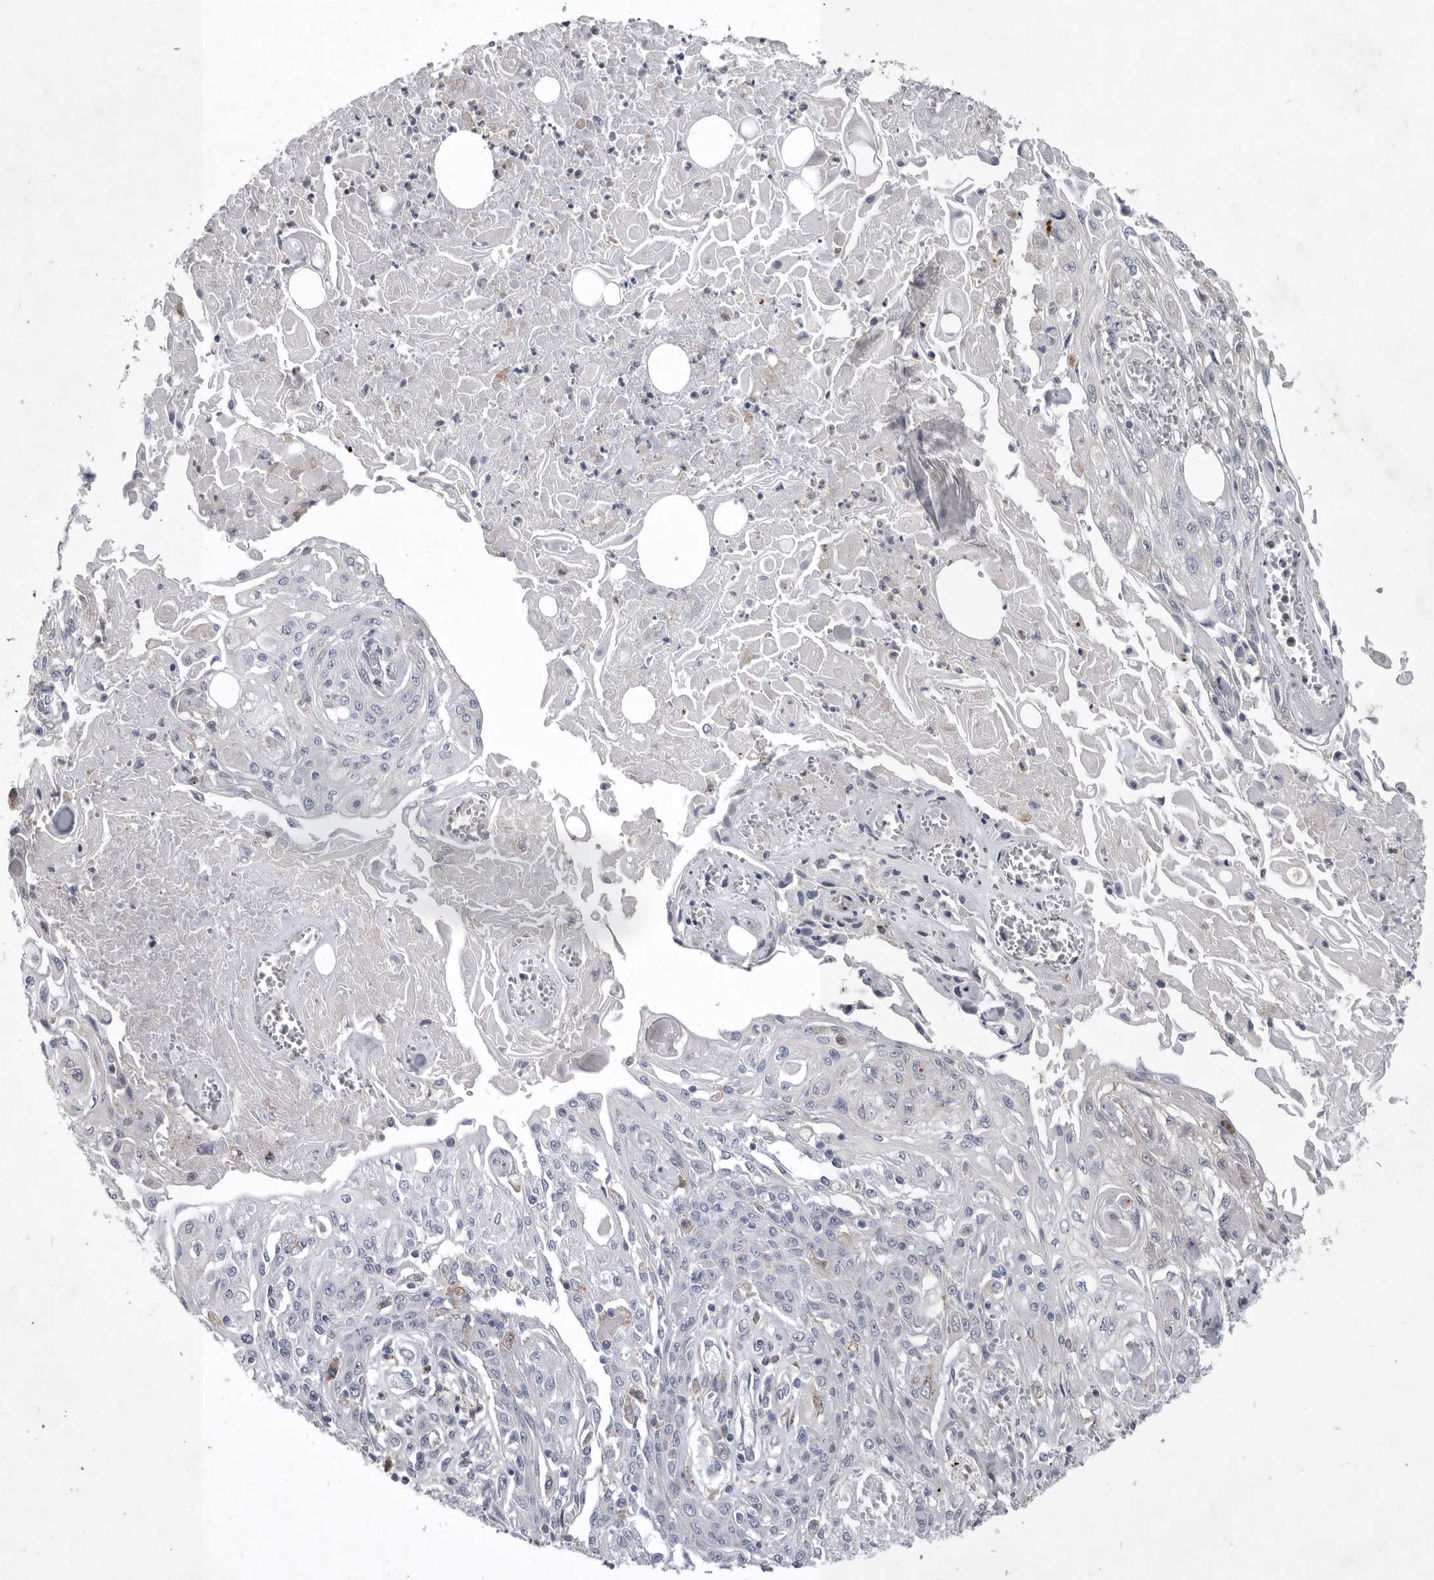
{"staining": {"intensity": "negative", "quantity": "none", "location": "none"}, "tissue": "skin cancer", "cell_type": "Tumor cells", "image_type": "cancer", "snomed": [{"axis": "morphology", "description": "Squamous cell carcinoma, NOS"}, {"axis": "morphology", "description": "Squamous cell carcinoma, metastatic, NOS"}, {"axis": "topography", "description": "Skin"}, {"axis": "topography", "description": "Lymph node"}], "caption": "This is a image of immunohistochemistry (IHC) staining of skin cancer, which shows no positivity in tumor cells.", "gene": "SIGLEC10", "patient": {"sex": "male", "age": 75}}